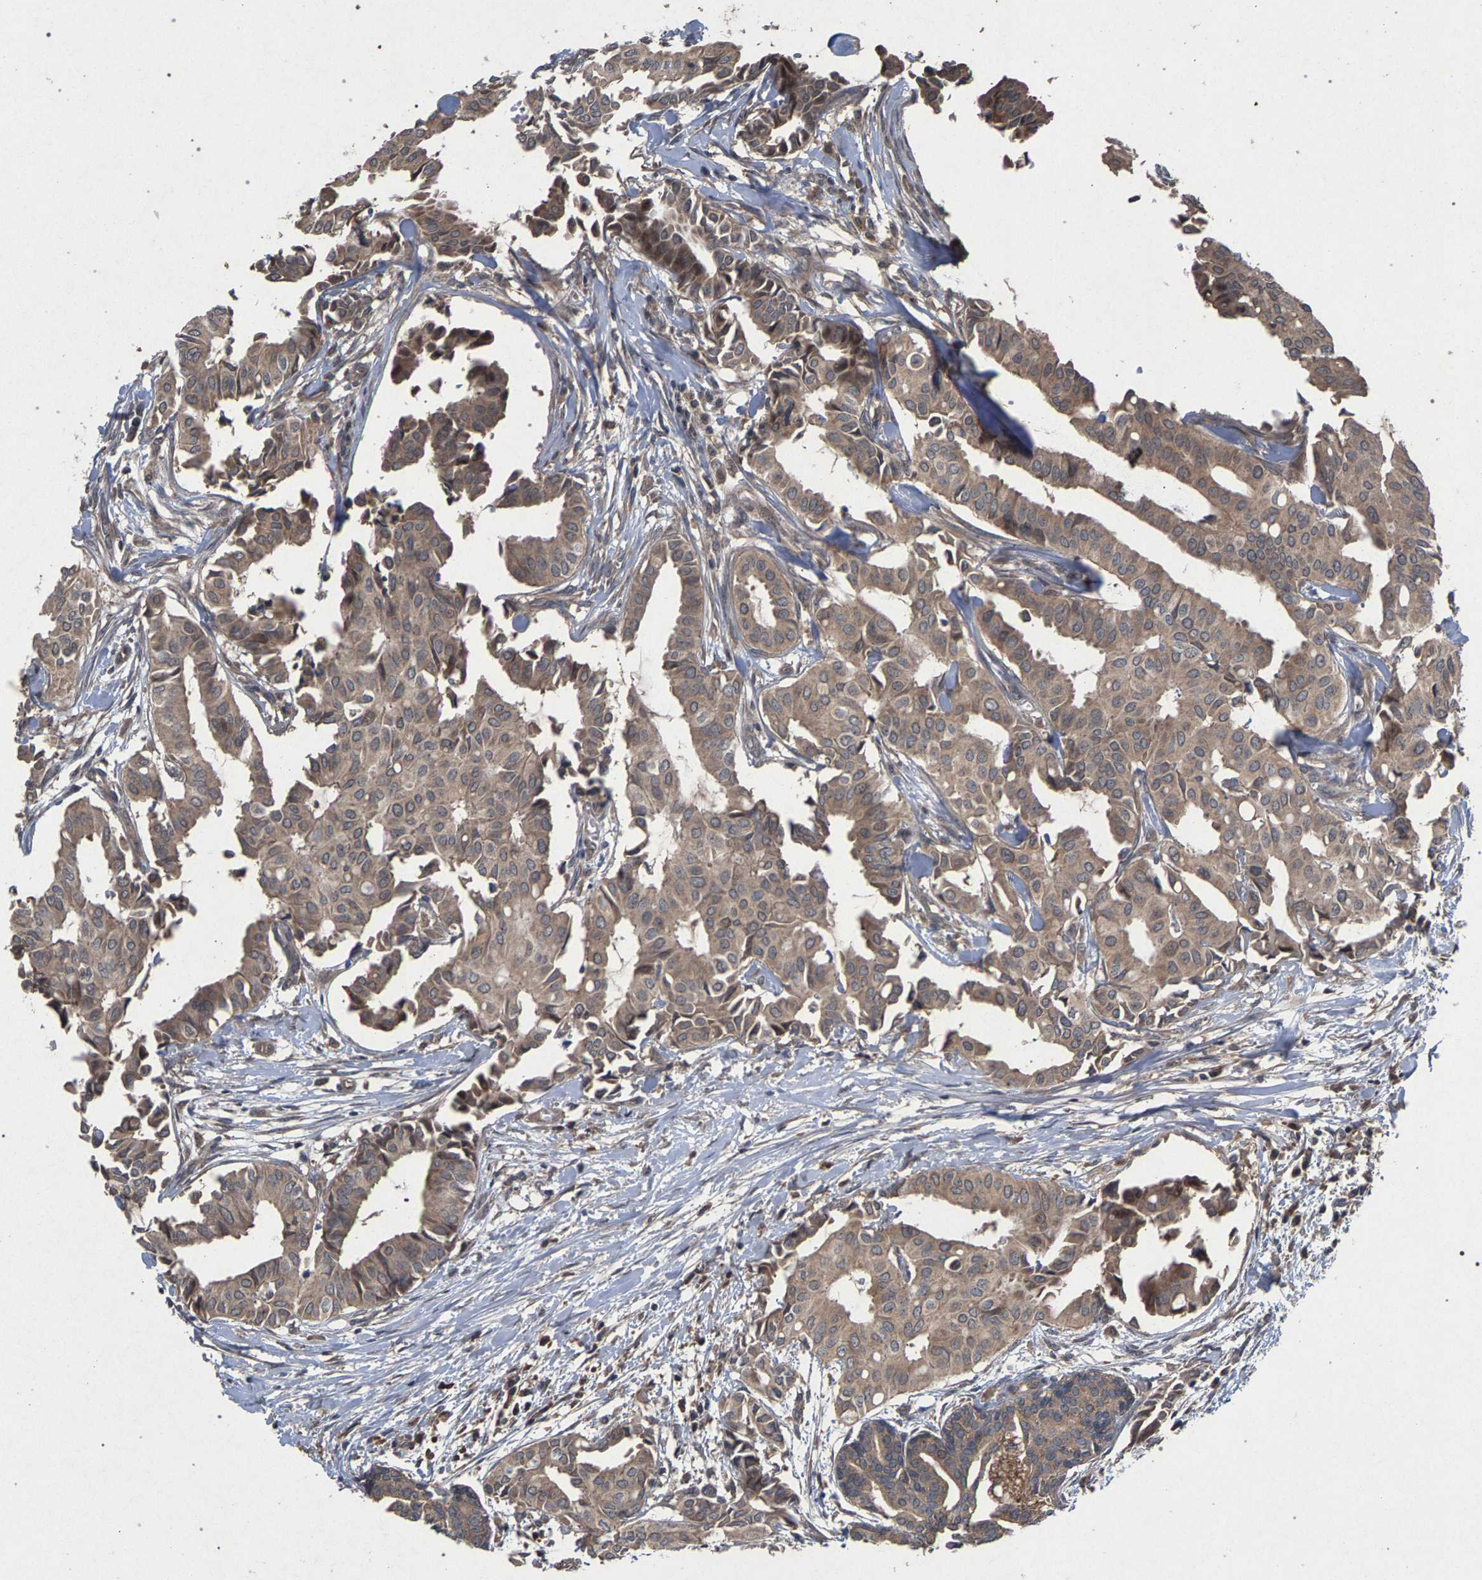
{"staining": {"intensity": "weak", "quantity": ">75%", "location": "cytoplasmic/membranous"}, "tissue": "head and neck cancer", "cell_type": "Tumor cells", "image_type": "cancer", "snomed": [{"axis": "morphology", "description": "Adenocarcinoma, NOS"}, {"axis": "topography", "description": "Salivary gland"}, {"axis": "topography", "description": "Head-Neck"}], "caption": "Protein expression analysis of human head and neck cancer (adenocarcinoma) reveals weak cytoplasmic/membranous staining in about >75% of tumor cells.", "gene": "SLC4A4", "patient": {"sex": "female", "age": 59}}